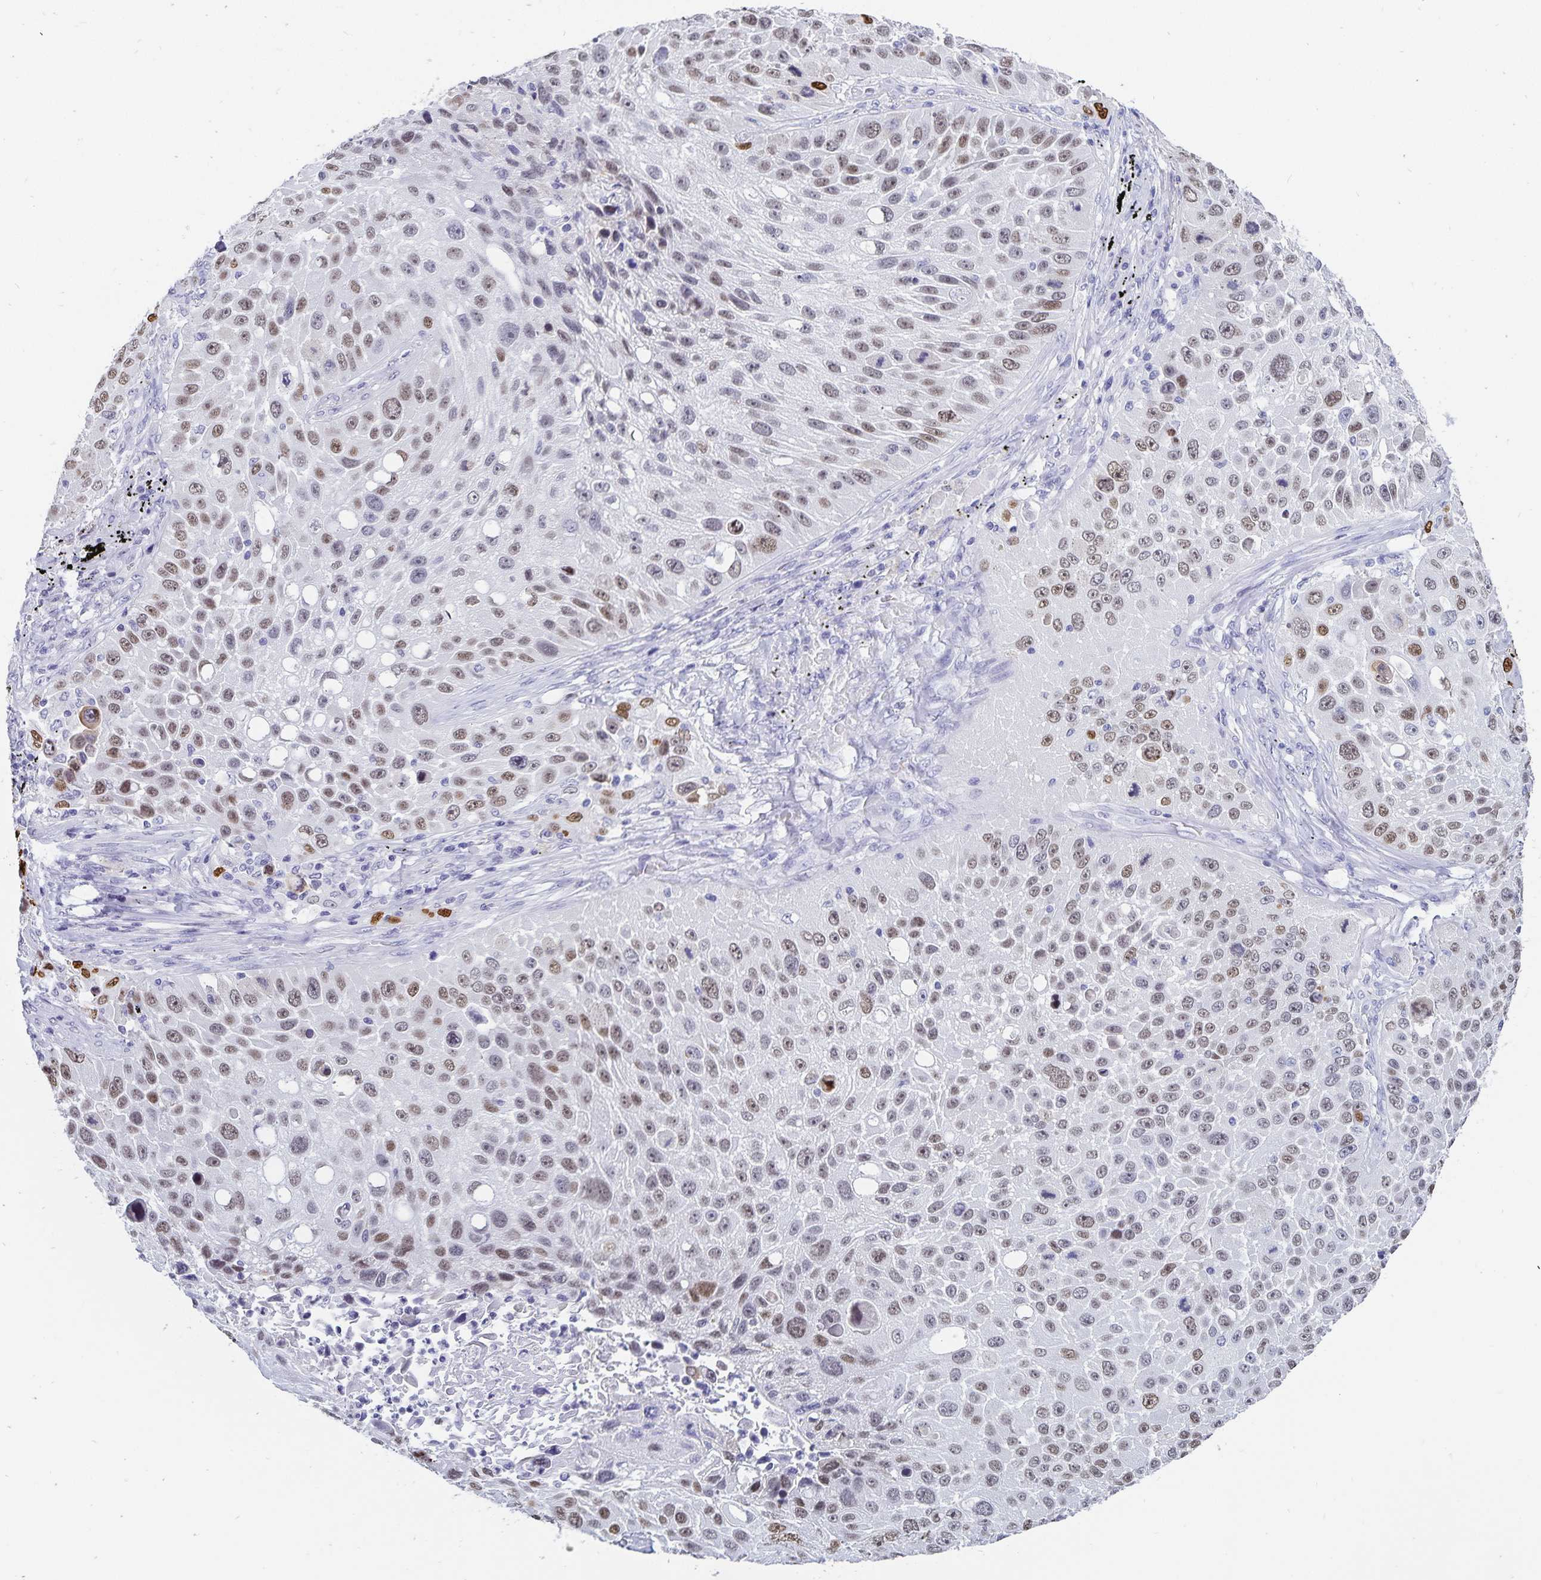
{"staining": {"intensity": "moderate", "quantity": ">75%", "location": "nuclear"}, "tissue": "lung cancer", "cell_type": "Tumor cells", "image_type": "cancer", "snomed": [{"axis": "morphology", "description": "Normal morphology"}, {"axis": "morphology", "description": "Squamous cell carcinoma, NOS"}, {"axis": "topography", "description": "Lymph node"}, {"axis": "topography", "description": "Lung"}], "caption": "IHC (DAB) staining of human lung cancer (squamous cell carcinoma) reveals moderate nuclear protein positivity in about >75% of tumor cells. The staining is performed using DAB (3,3'-diaminobenzidine) brown chromogen to label protein expression. The nuclei are counter-stained blue using hematoxylin.", "gene": "HMGB3", "patient": {"sex": "male", "age": 67}}